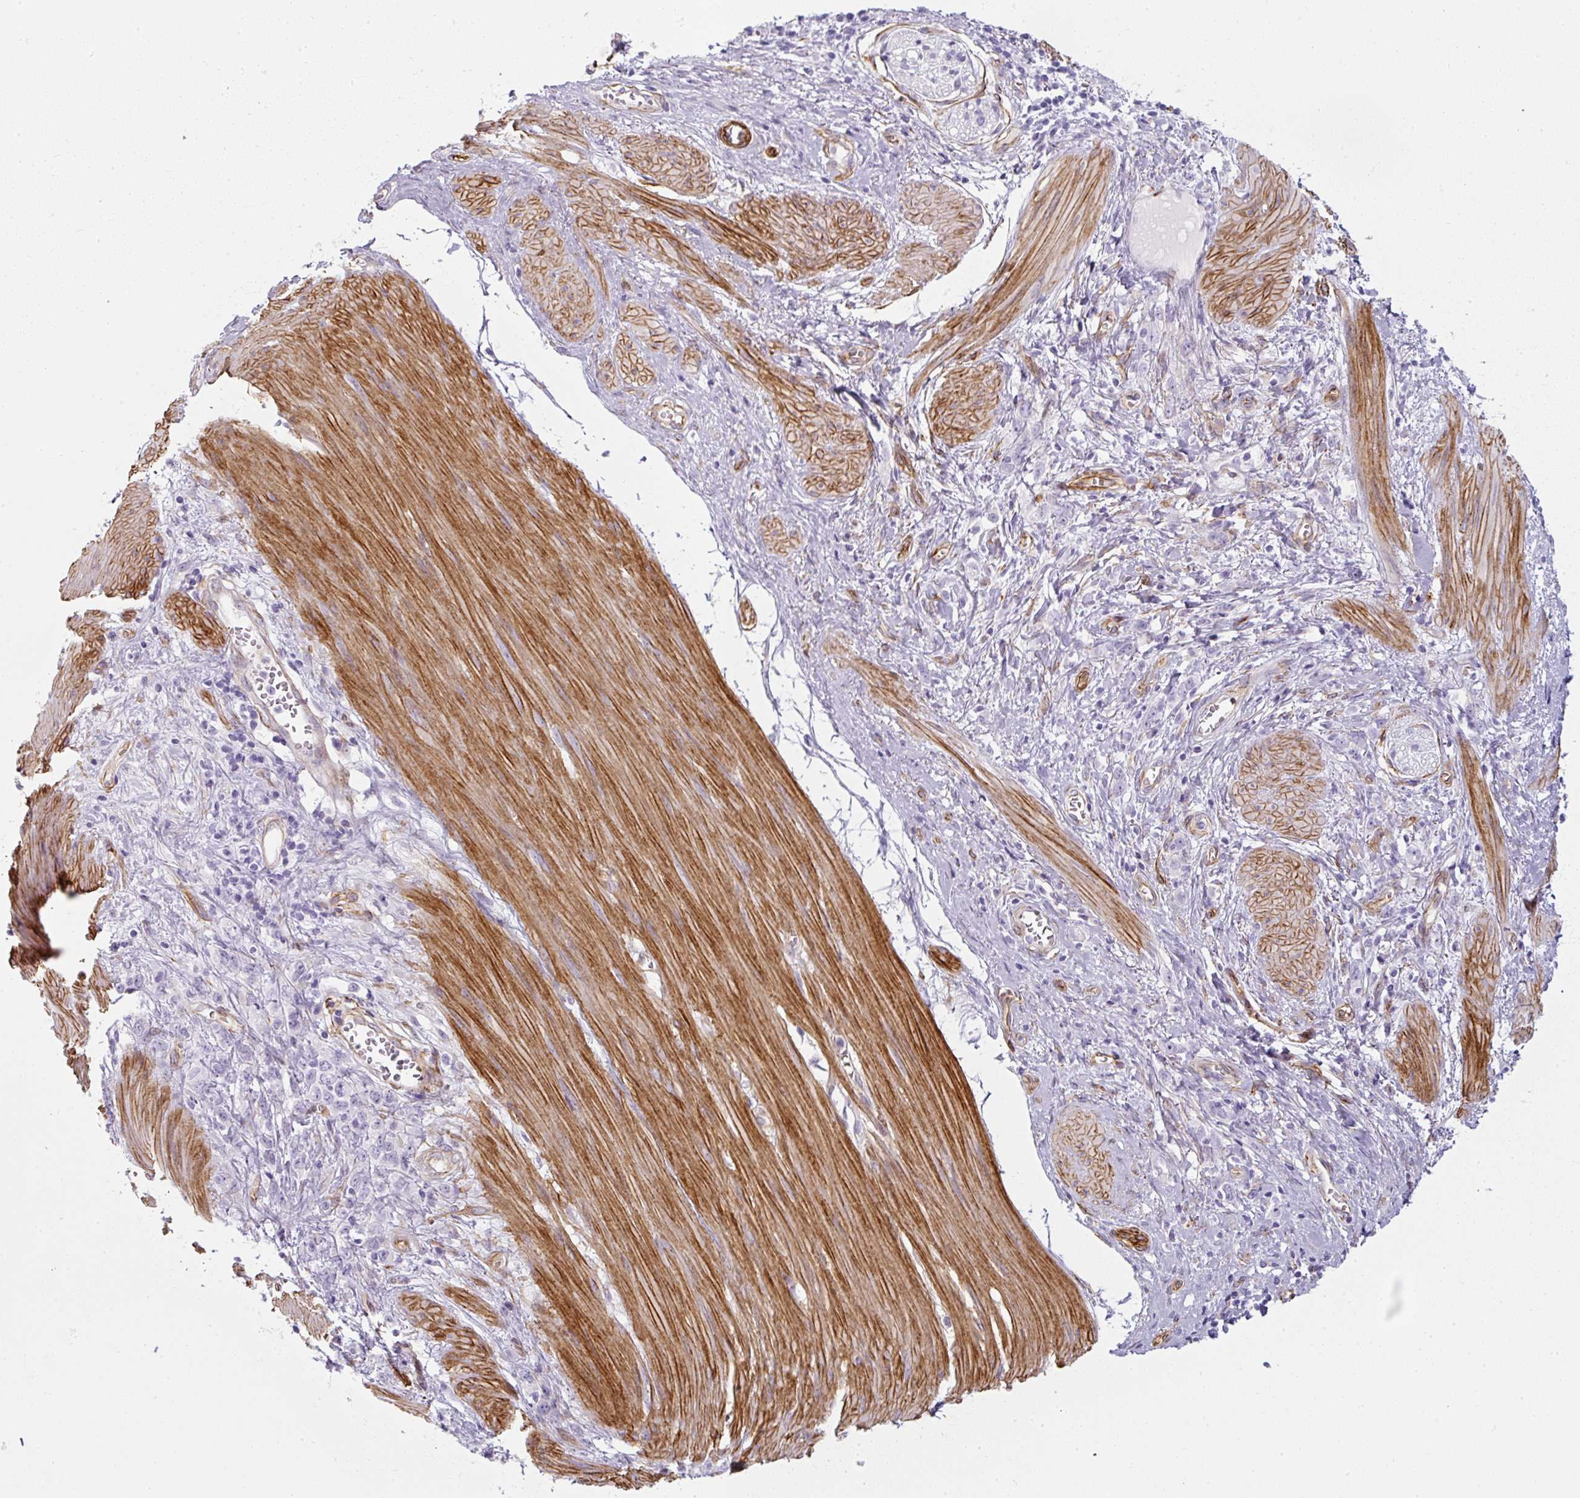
{"staining": {"intensity": "negative", "quantity": "none", "location": "none"}, "tissue": "stomach cancer", "cell_type": "Tumor cells", "image_type": "cancer", "snomed": [{"axis": "morphology", "description": "Adenocarcinoma, NOS"}, {"axis": "topography", "description": "Stomach"}], "caption": "Immunohistochemical staining of stomach cancer reveals no significant expression in tumor cells. (Brightfield microscopy of DAB immunohistochemistry at high magnification).", "gene": "CAVIN3", "patient": {"sex": "female", "age": 76}}